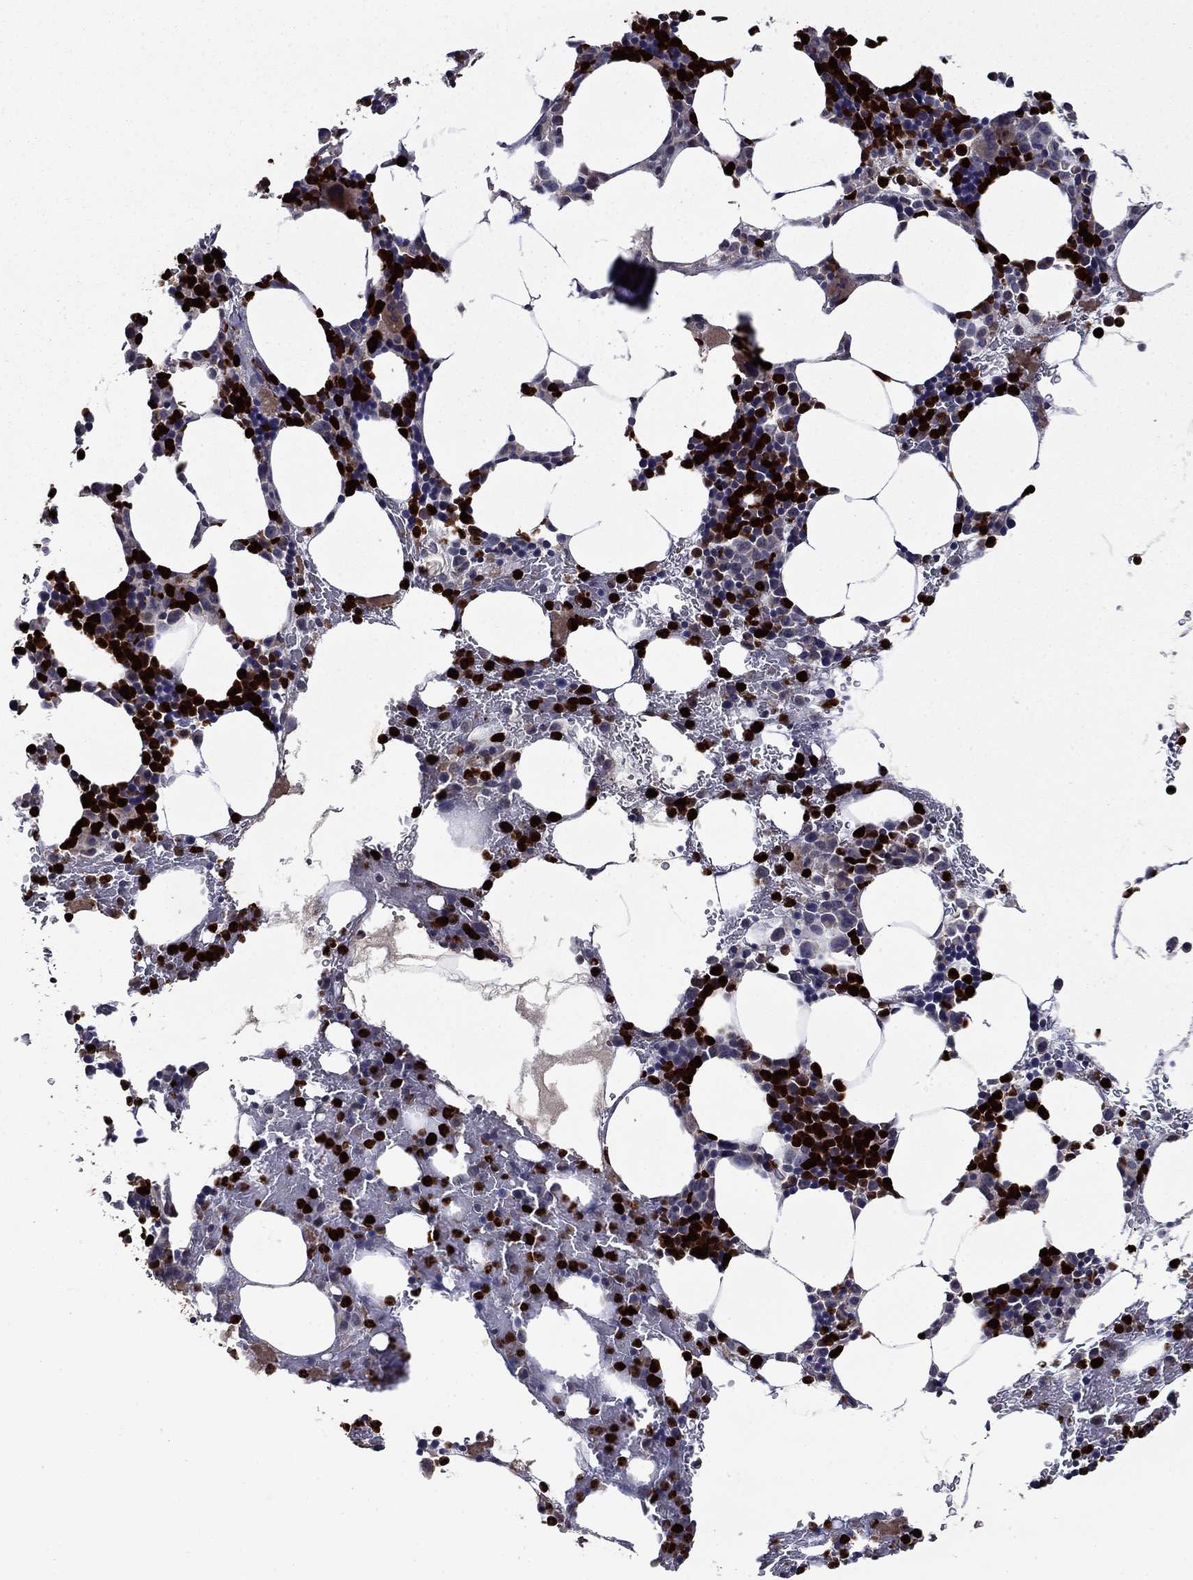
{"staining": {"intensity": "strong", "quantity": "25%-75%", "location": "nuclear"}, "tissue": "bone marrow", "cell_type": "Hematopoietic cells", "image_type": "normal", "snomed": [{"axis": "morphology", "description": "Normal tissue, NOS"}, {"axis": "topography", "description": "Bone marrow"}], "caption": "The photomicrograph demonstrates a brown stain indicating the presence of a protein in the nuclear of hematopoietic cells in bone marrow.", "gene": "SATB1", "patient": {"sex": "male", "age": 83}}